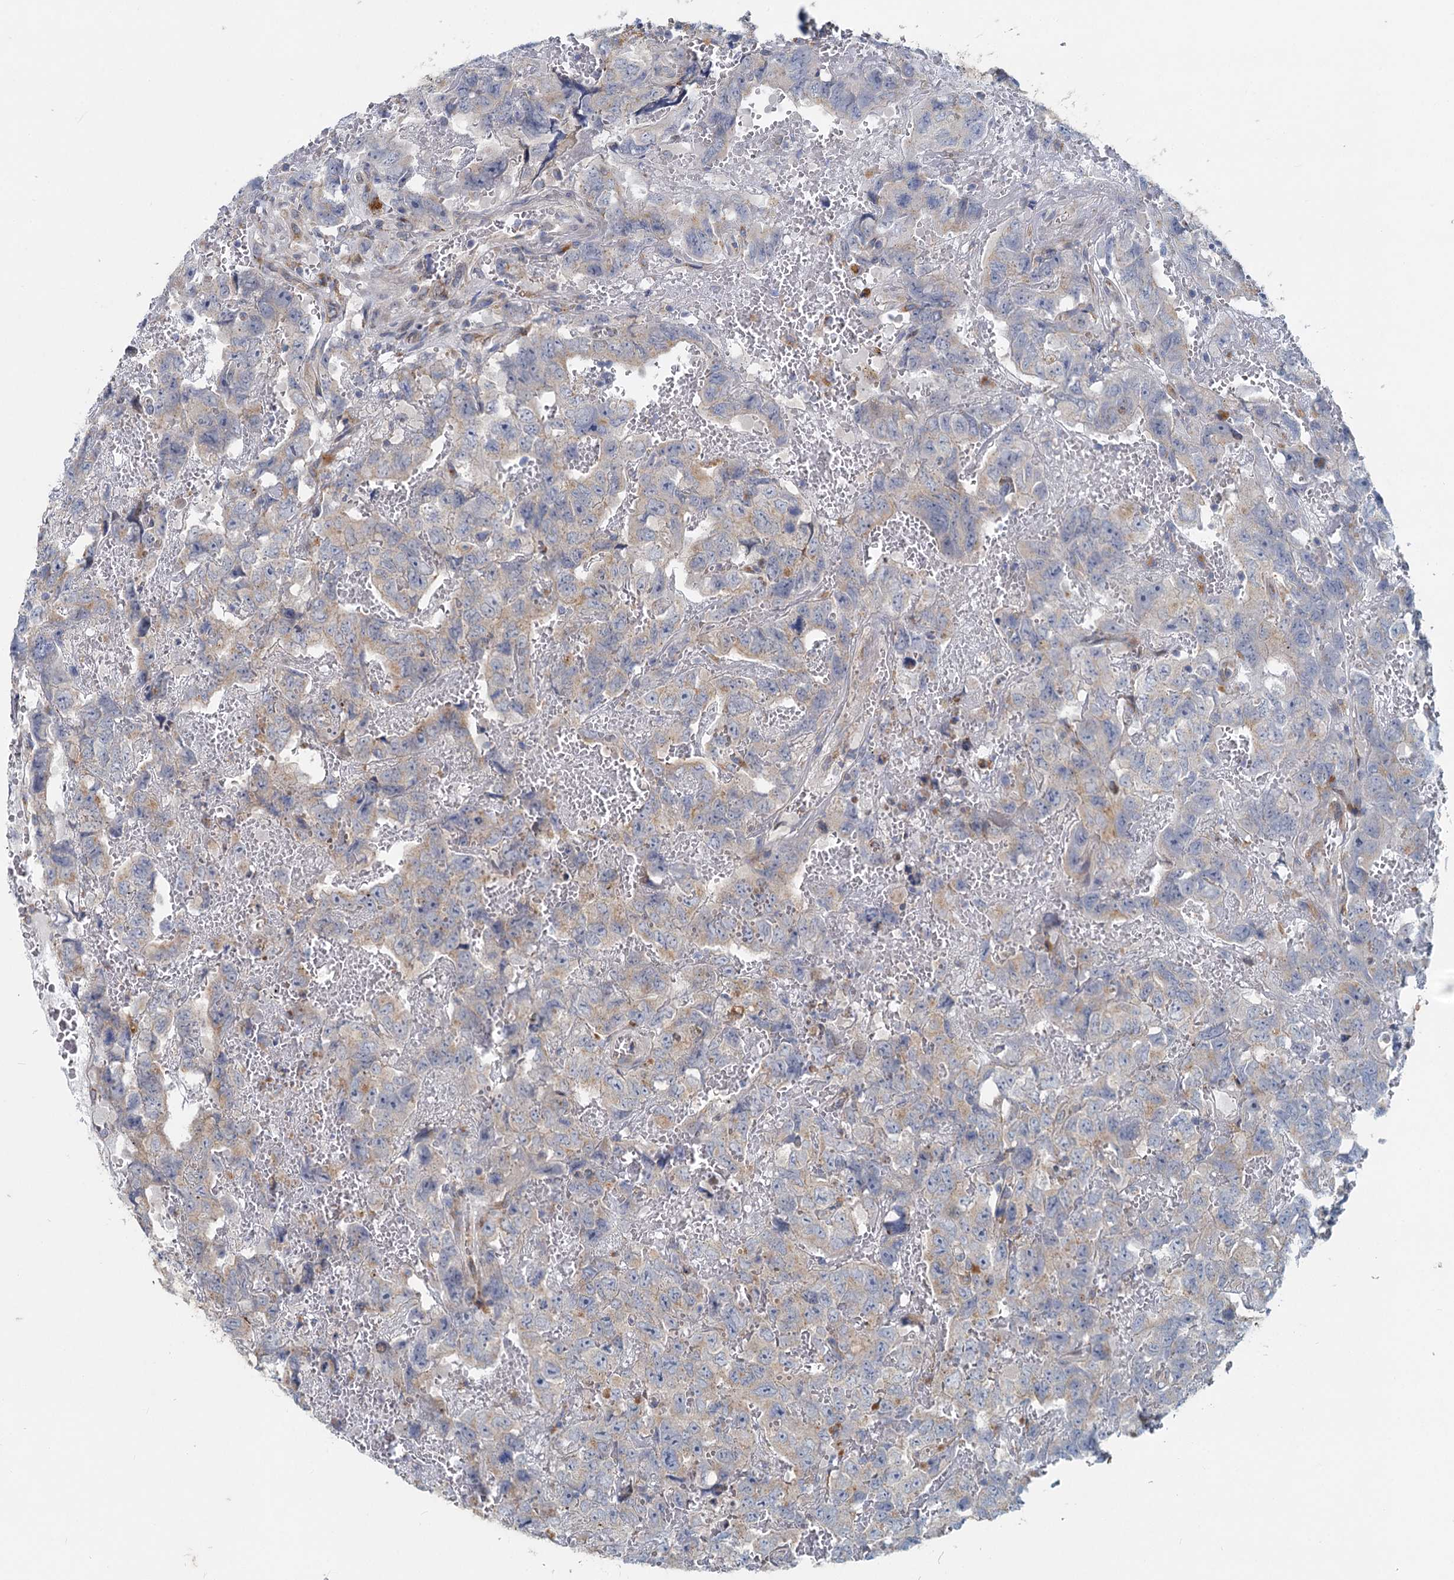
{"staining": {"intensity": "weak", "quantity": "<25%", "location": "cytoplasmic/membranous"}, "tissue": "testis cancer", "cell_type": "Tumor cells", "image_type": "cancer", "snomed": [{"axis": "morphology", "description": "Carcinoma, Embryonal, NOS"}, {"axis": "topography", "description": "Testis"}], "caption": "Immunohistochemistry histopathology image of human embryonal carcinoma (testis) stained for a protein (brown), which exhibits no staining in tumor cells.", "gene": "ADCY2", "patient": {"sex": "male", "age": 45}}